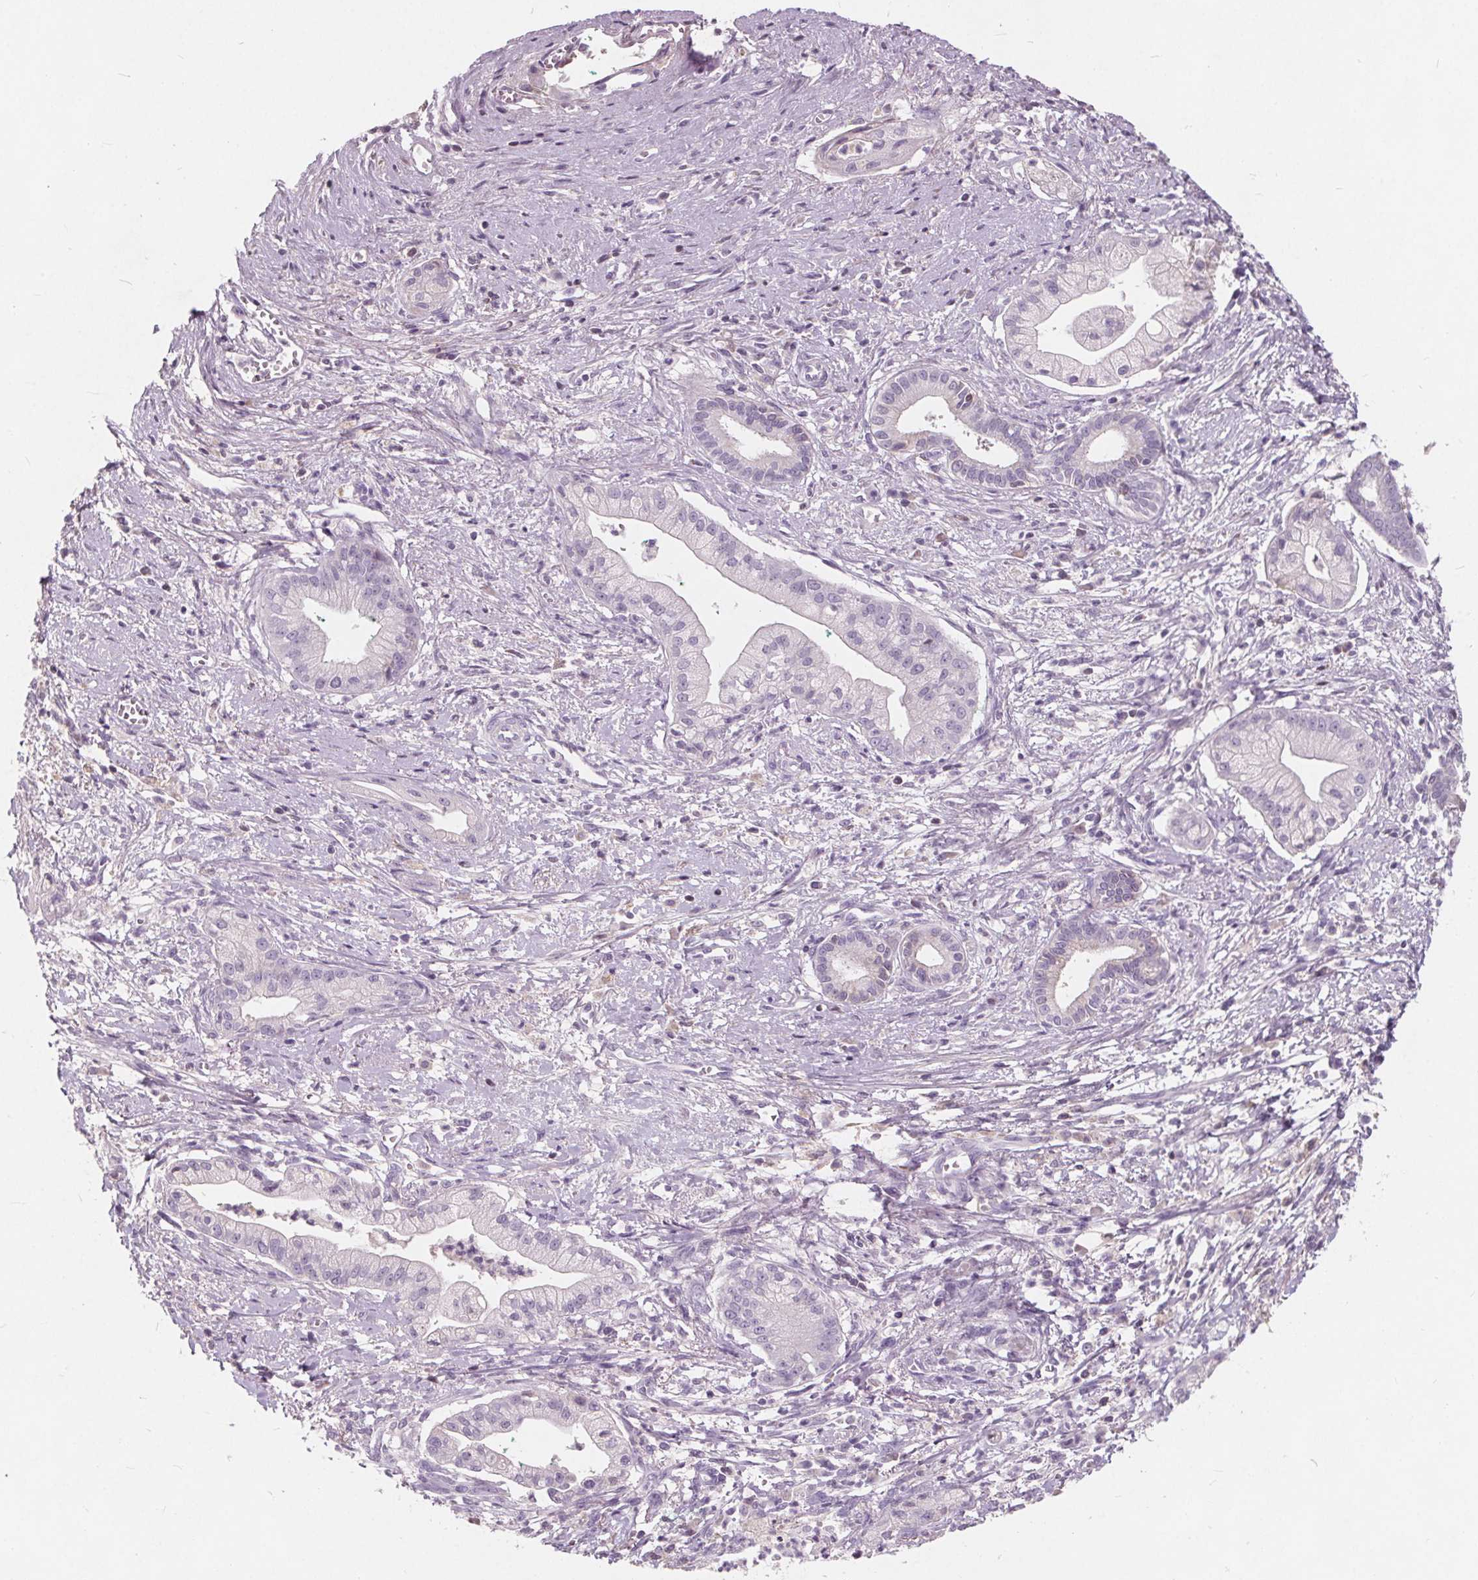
{"staining": {"intensity": "negative", "quantity": "none", "location": "none"}, "tissue": "pancreatic cancer", "cell_type": "Tumor cells", "image_type": "cancer", "snomed": [{"axis": "morphology", "description": "Normal tissue, NOS"}, {"axis": "morphology", "description": "Adenocarcinoma, NOS"}, {"axis": "topography", "description": "Lymph node"}, {"axis": "topography", "description": "Pancreas"}], "caption": "Human pancreatic cancer stained for a protein using immunohistochemistry displays no positivity in tumor cells.", "gene": "PLA2G2E", "patient": {"sex": "female", "age": 58}}